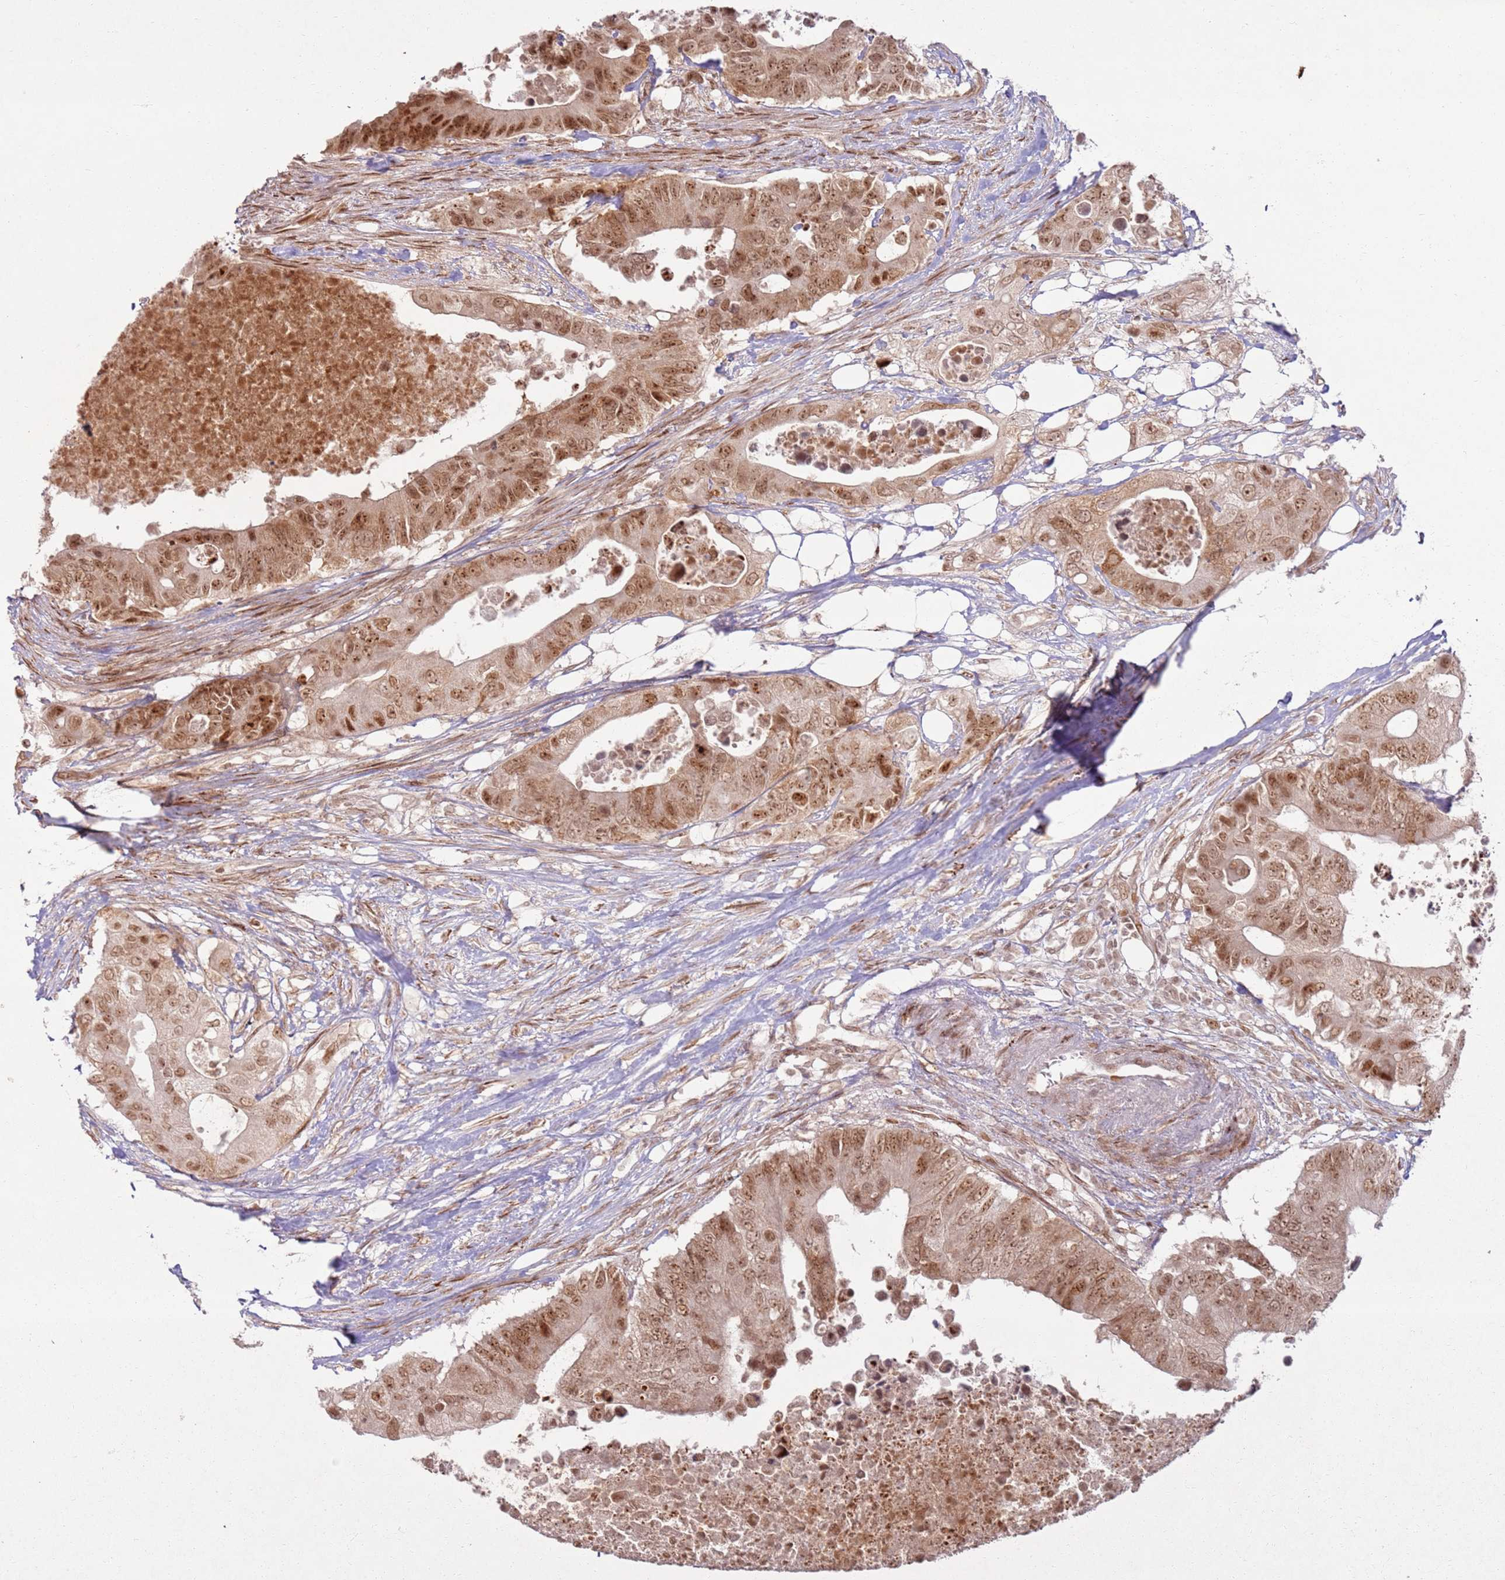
{"staining": {"intensity": "moderate", "quantity": ">75%", "location": "cytoplasmic/membranous,nuclear"}, "tissue": "colorectal cancer", "cell_type": "Tumor cells", "image_type": "cancer", "snomed": [{"axis": "morphology", "description": "Adenocarcinoma, NOS"}, {"axis": "topography", "description": "Colon"}], "caption": "A brown stain labels moderate cytoplasmic/membranous and nuclear expression of a protein in human colorectal adenocarcinoma tumor cells.", "gene": "KLHL36", "patient": {"sex": "male", "age": 71}}